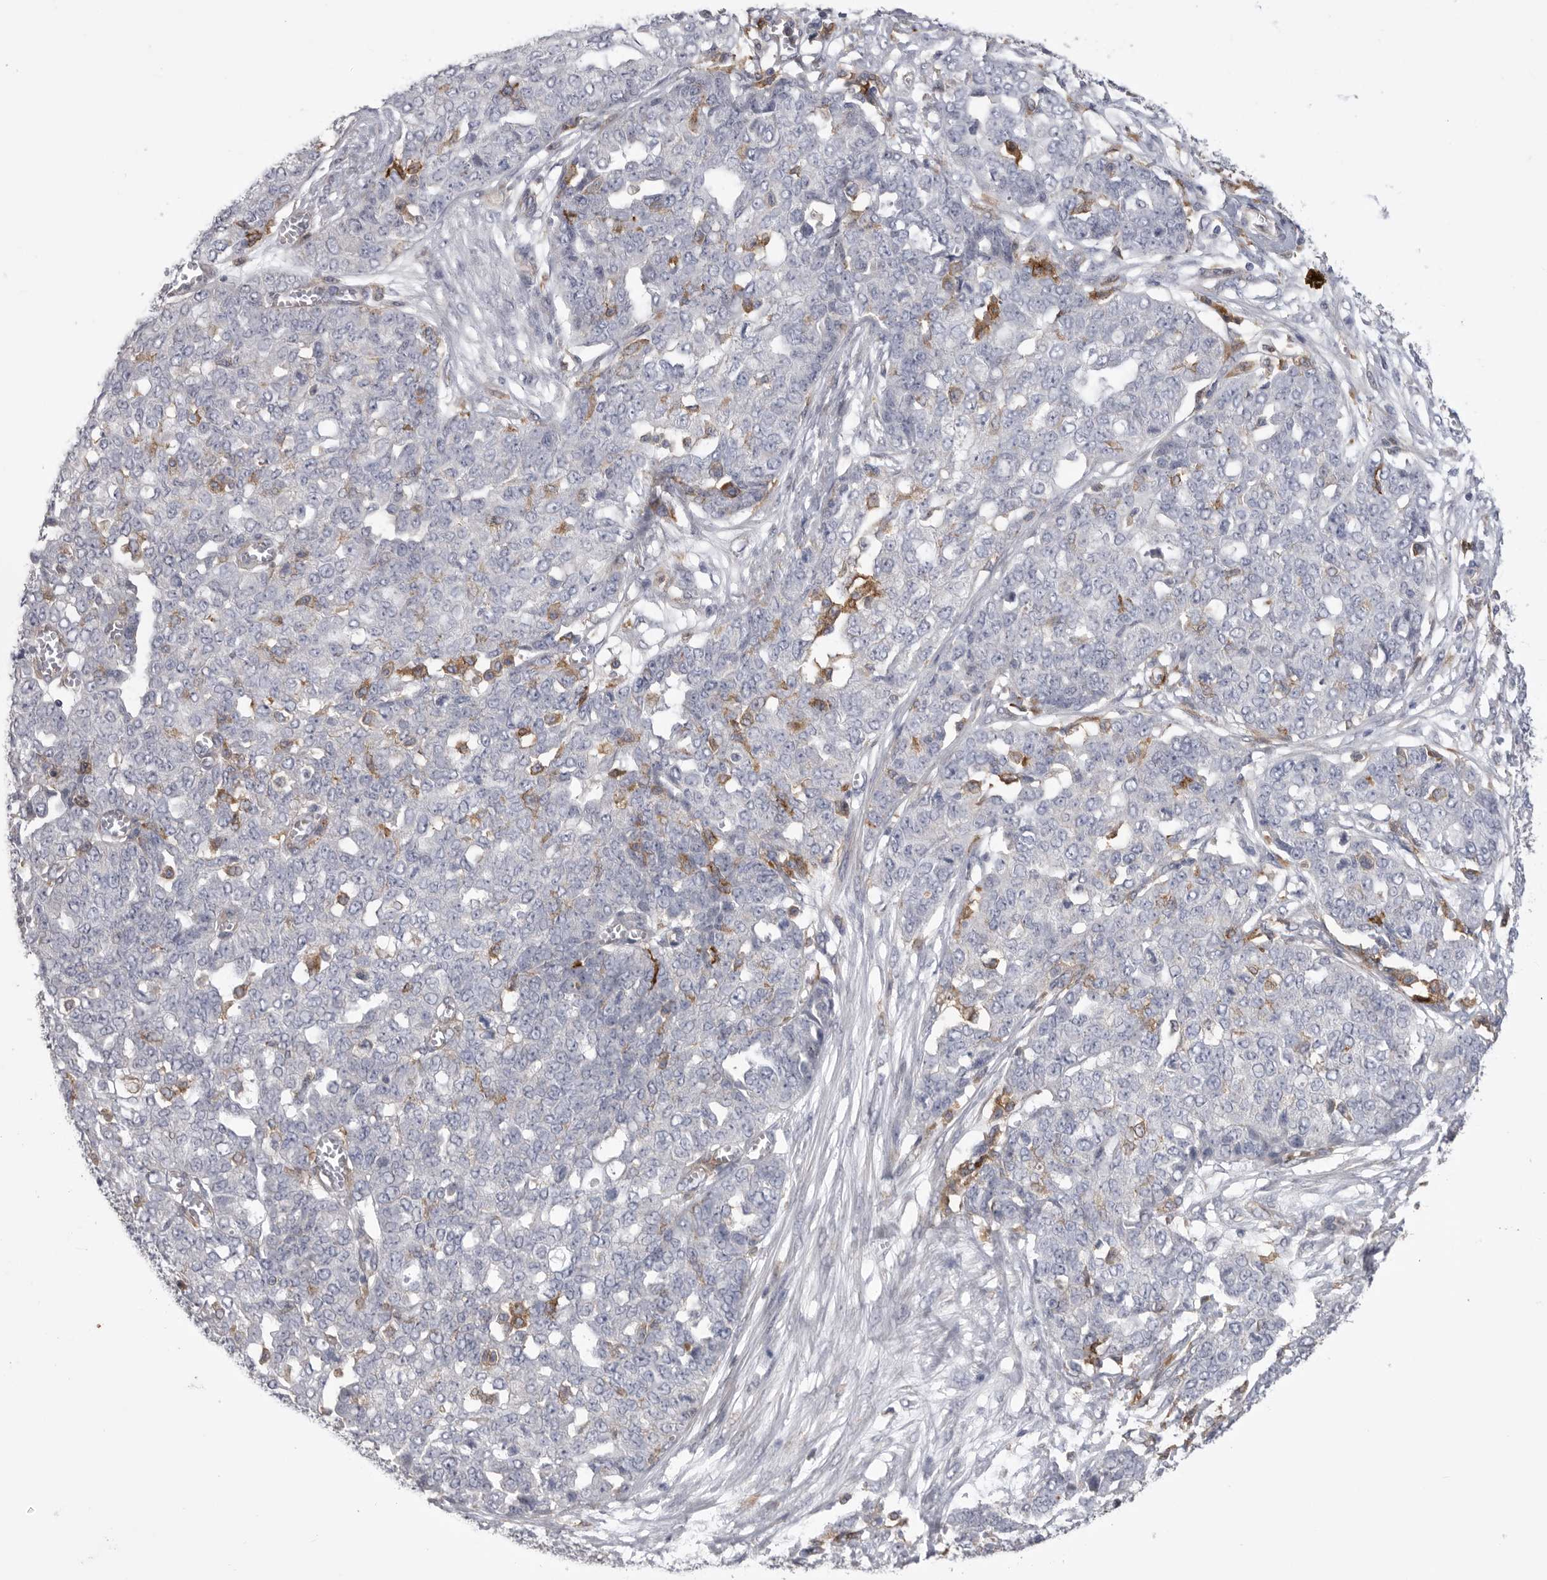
{"staining": {"intensity": "negative", "quantity": "none", "location": "none"}, "tissue": "ovarian cancer", "cell_type": "Tumor cells", "image_type": "cancer", "snomed": [{"axis": "morphology", "description": "Cystadenocarcinoma, serous, NOS"}, {"axis": "topography", "description": "Soft tissue"}, {"axis": "topography", "description": "Ovary"}], "caption": "IHC photomicrograph of human ovarian cancer (serous cystadenocarcinoma) stained for a protein (brown), which displays no positivity in tumor cells.", "gene": "SIGLEC10", "patient": {"sex": "female", "age": 57}}